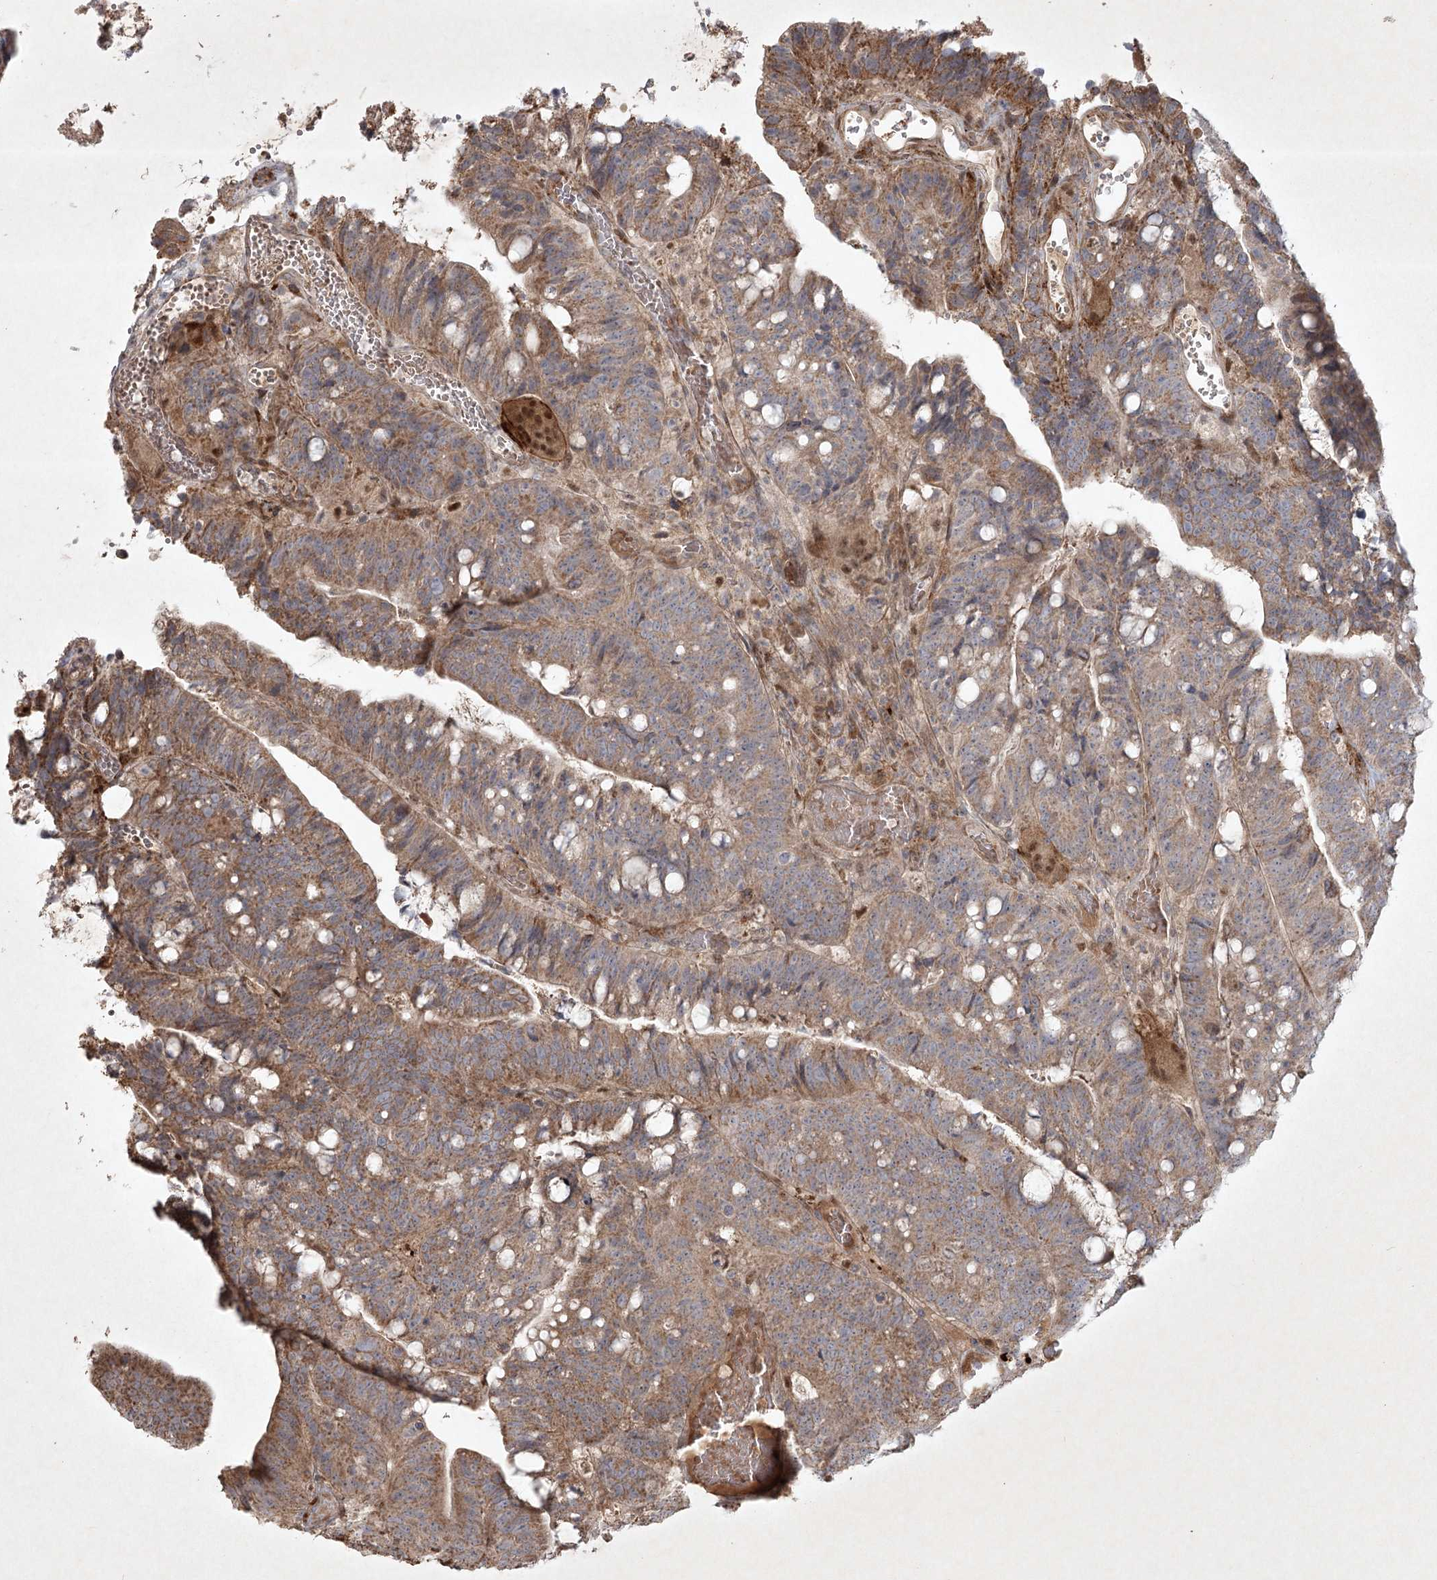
{"staining": {"intensity": "moderate", "quantity": ">75%", "location": "cytoplasmic/membranous"}, "tissue": "colorectal cancer", "cell_type": "Tumor cells", "image_type": "cancer", "snomed": [{"axis": "morphology", "description": "Adenocarcinoma, NOS"}, {"axis": "topography", "description": "Colon"}], "caption": "Colorectal adenocarcinoma stained for a protein (brown) demonstrates moderate cytoplasmic/membranous positive positivity in approximately >75% of tumor cells.", "gene": "KBTBD4", "patient": {"sex": "female", "age": 66}}